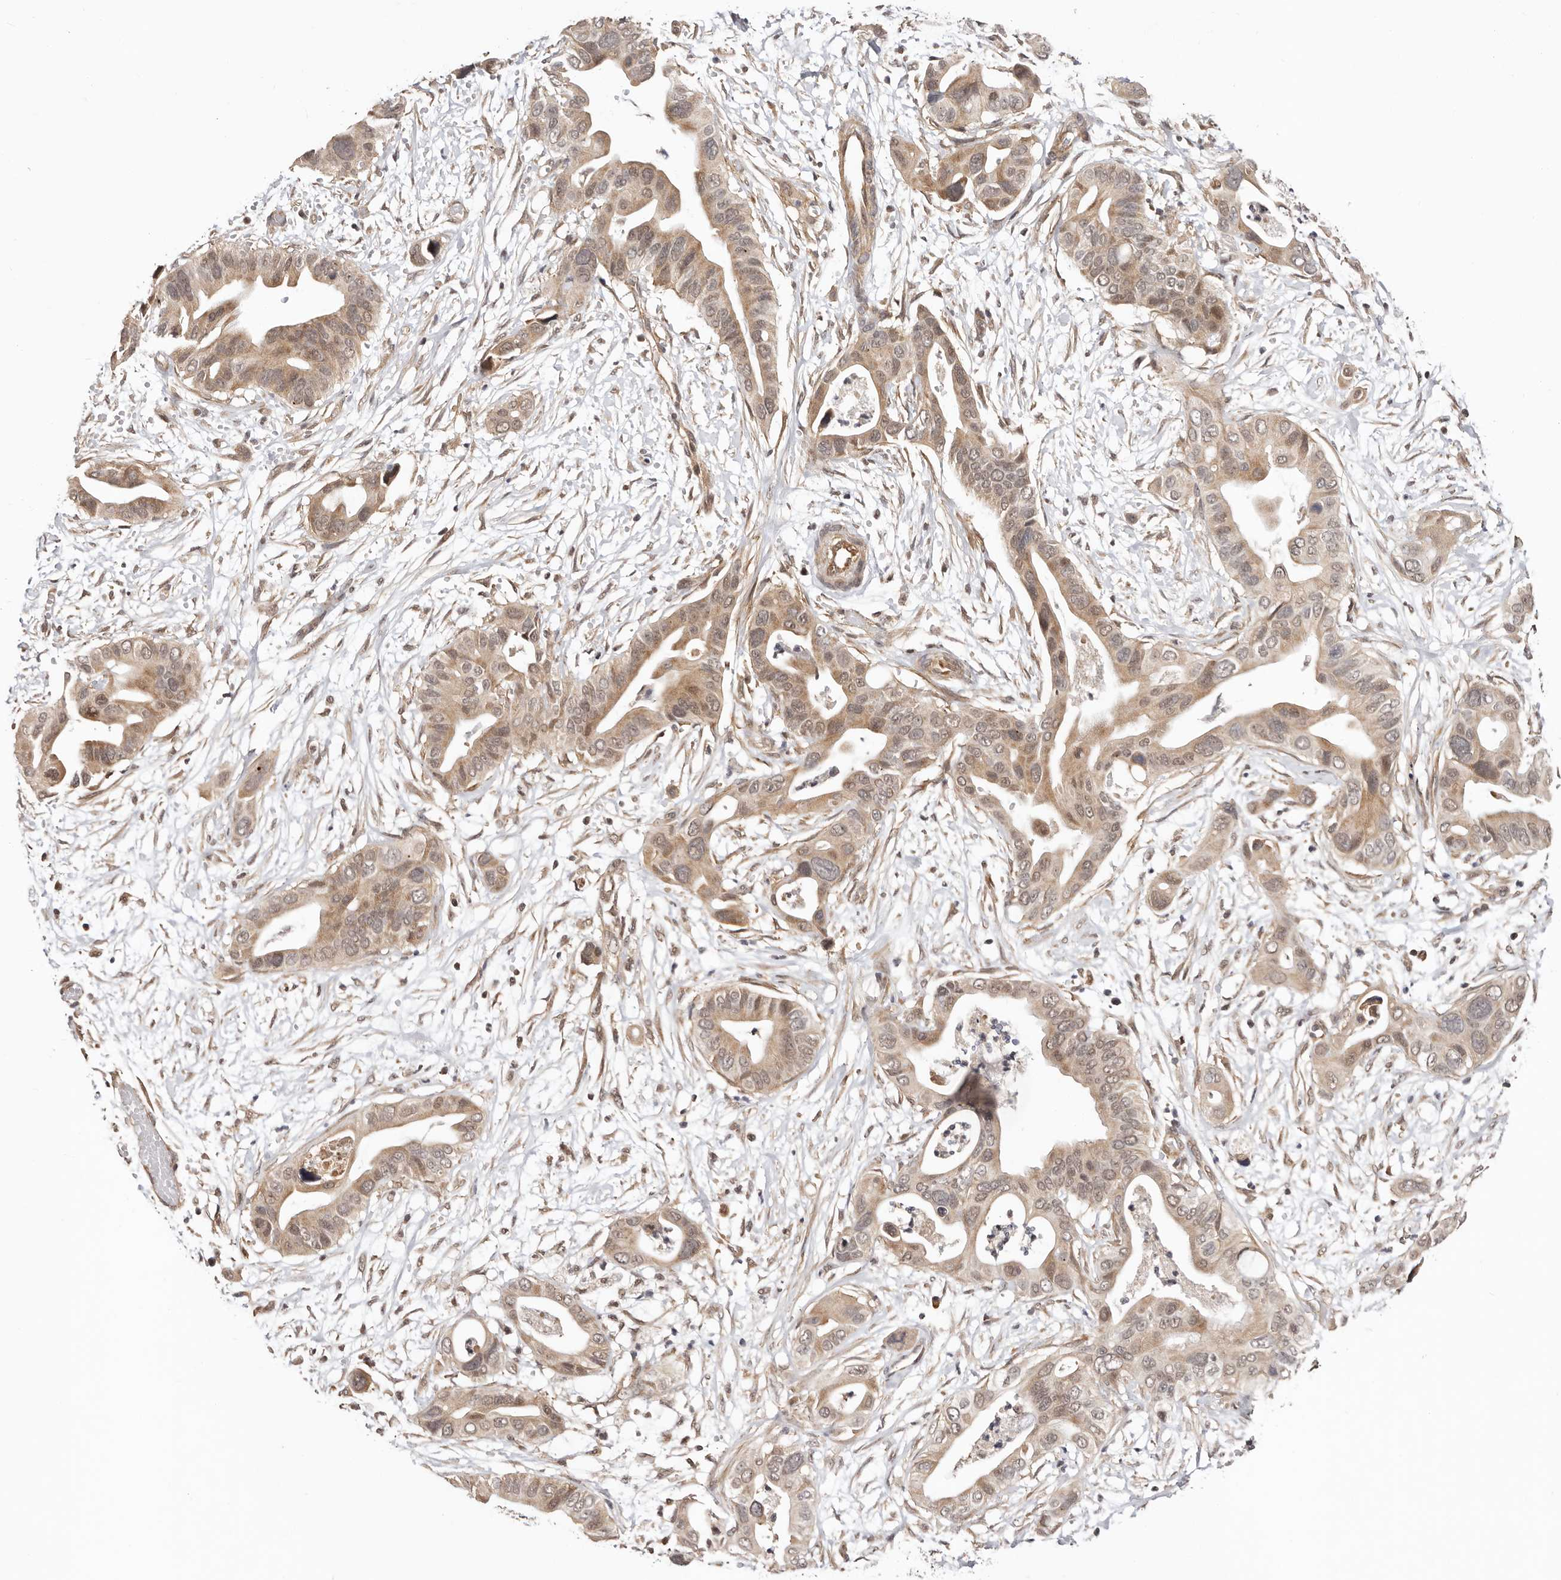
{"staining": {"intensity": "weak", "quantity": ">75%", "location": "cytoplasmic/membranous,nuclear"}, "tissue": "pancreatic cancer", "cell_type": "Tumor cells", "image_type": "cancer", "snomed": [{"axis": "morphology", "description": "Adenocarcinoma, NOS"}, {"axis": "topography", "description": "Pancreas"}], "caption": "Immunohistochemistry (DAB (3,3'-diaminobenzidine)) staining of human pancreatic adenocarcinoma demonstrates weak cytoplasmic/membranous and nuclear protein expression in about >75% of tumor cells.", "gene": "CTNNBL1", "patient": {"sex": "male", "age": 66}}